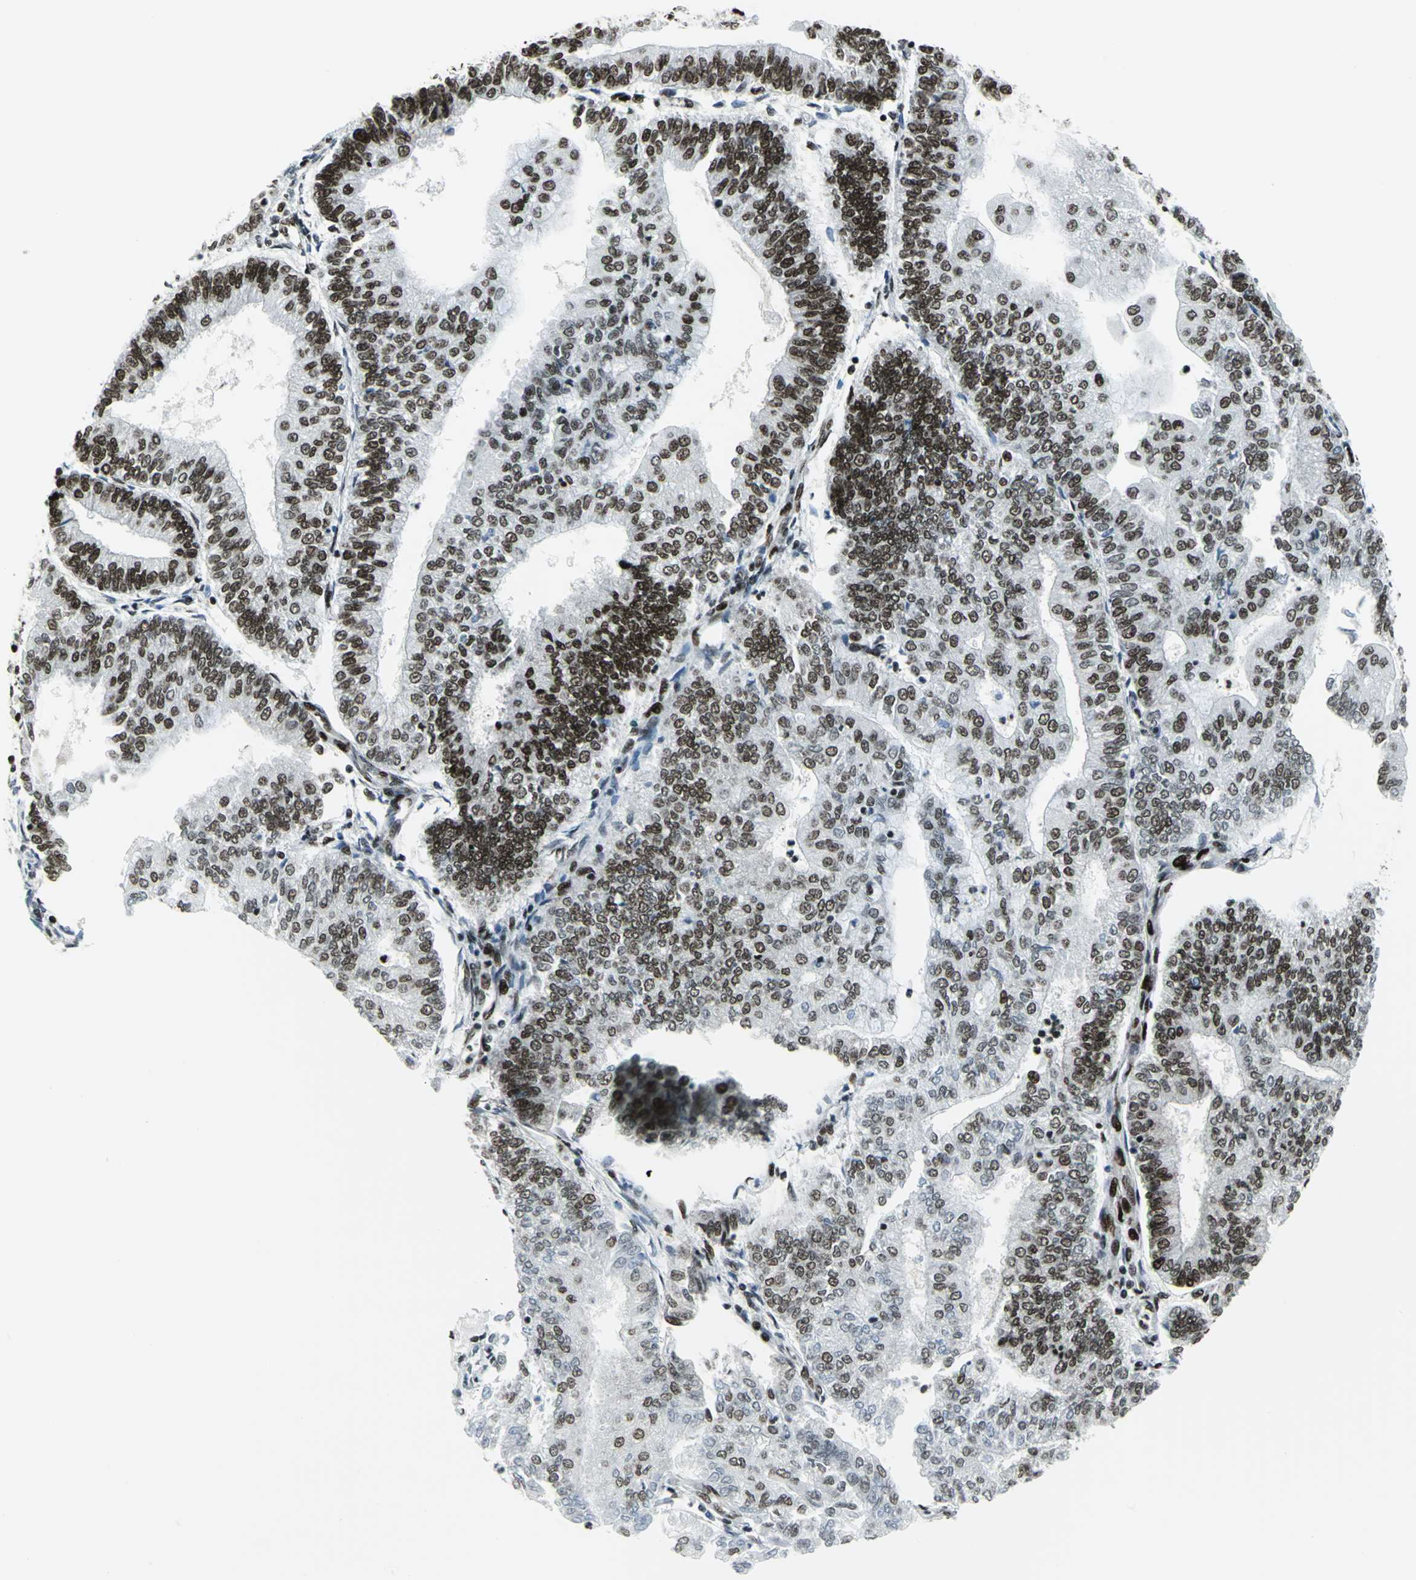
{"staining": {"intensity": "strong", "quantity": ">75%", "location": "nuclear"}, "tissue": "endometrial cancer", "cell_type": "Tumor cells", "image_type": "cancer", "snomed": [{"axis": "morphology", "description": "Adenocarcinoma, NOS"}, {"axis": "topography", "description": "Endometrium"}], "caption": "High-magnification brightfield microscopy of endometrial cancer stained with DAB (3,3'-diaminobenzidine) (brown) and counterstained with hematoxylin (blue). tumor cells exhibit strong nuclear positivity is seen in approximately>75% of cells.", "gene": "SMARCA4", "patient": {"sex": "female", "age": 59}}